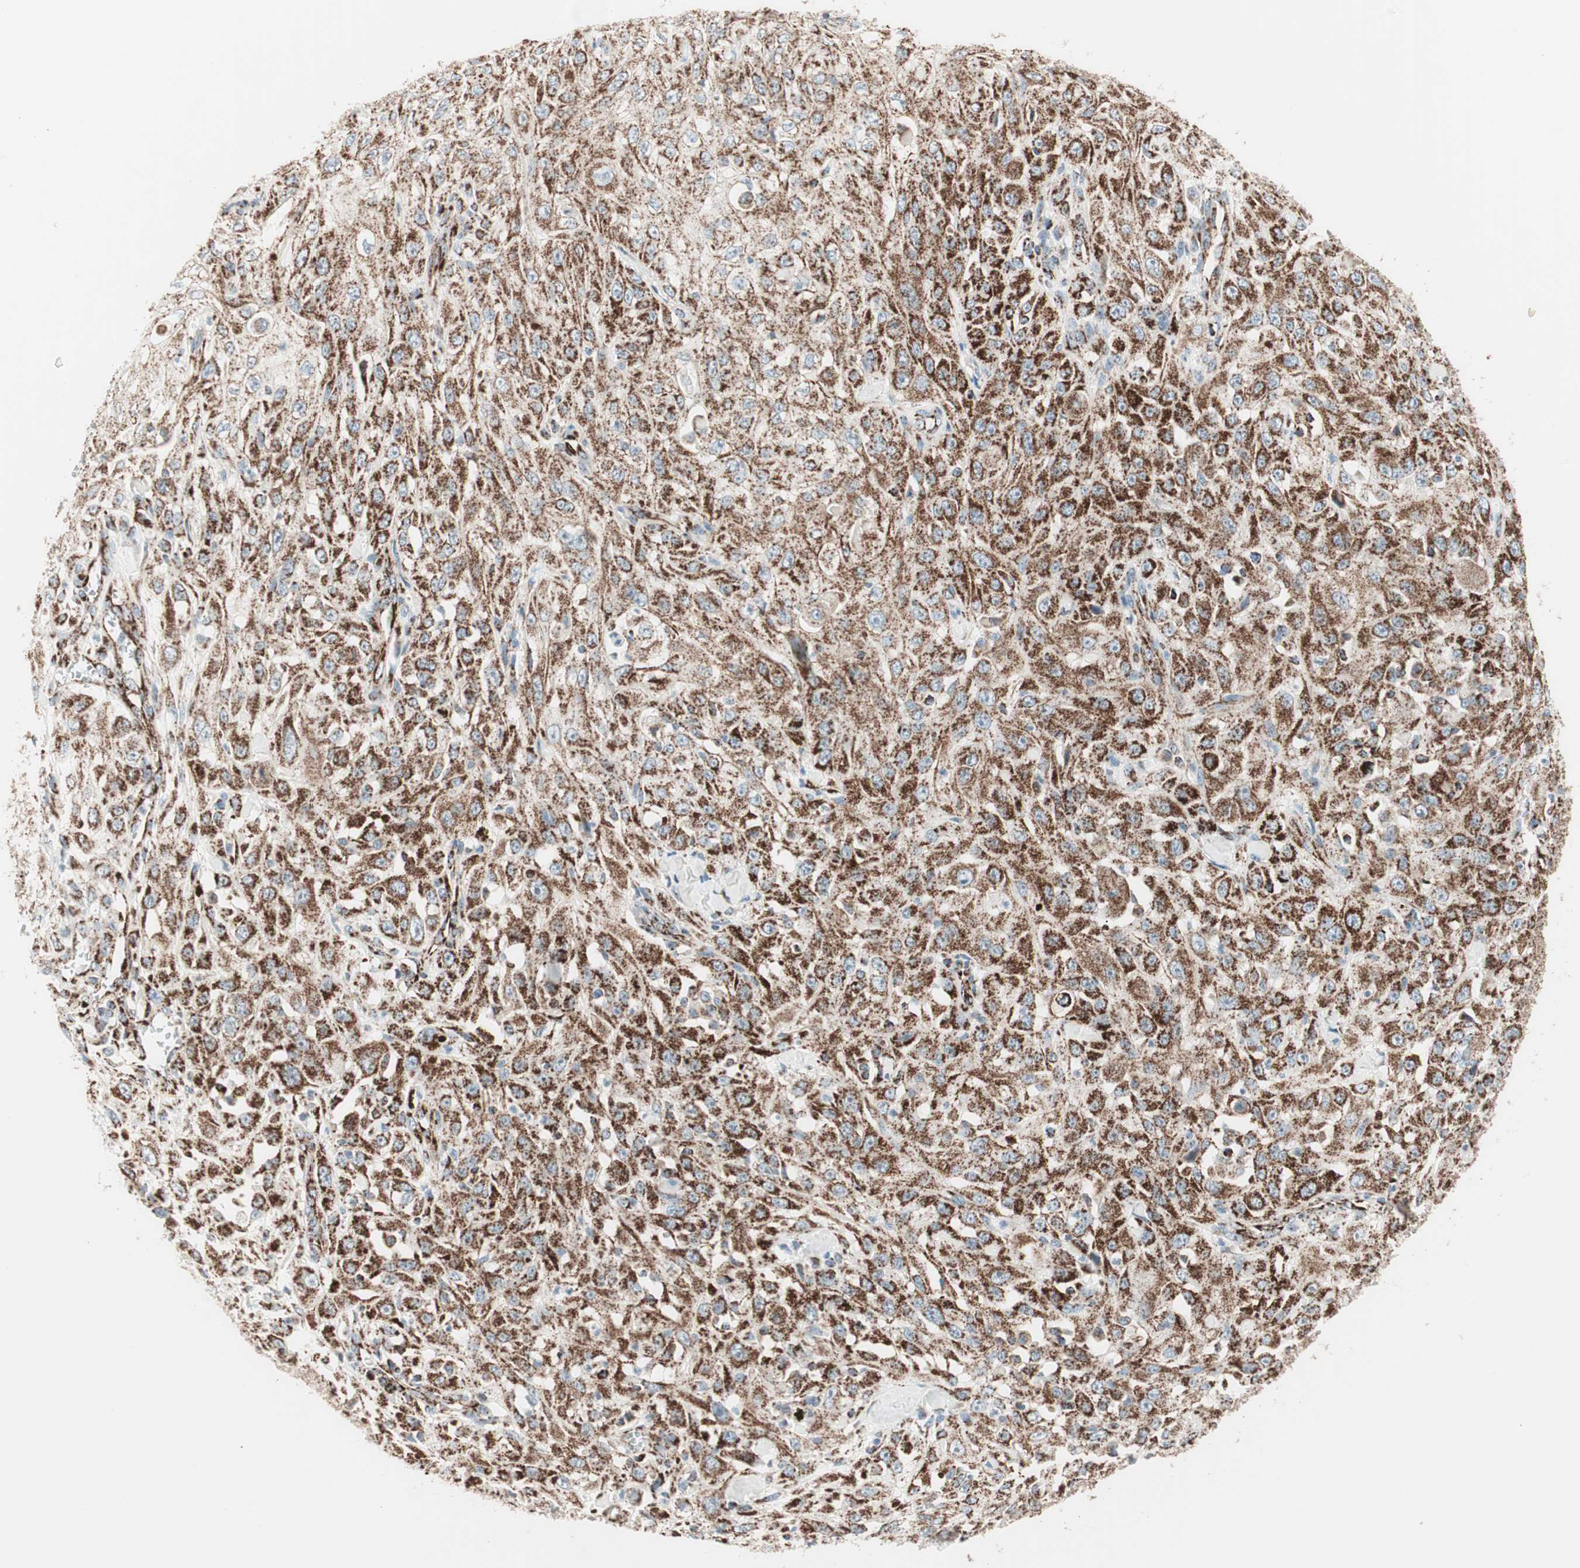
{"staining": {"intensity": "strong", "quantity": ">75%", "location": "cytoplasmic/membranous"}, "tissue": "skin cancer", "cell_type": "Tumor cells", "image_type": "cancer", "snomed": [{"axis": "morphology", "description": "Squamous cell carcinoma, NOS"}, {"axis": "morphology", "description": "Squamous cell carcinoma, metastatic, NOS"}, {"axis": "topography", "description": "Skin"}, {"axis": "topography", "description": "Lymph node"}], "caption": "About >75% of tumor cells in human skin cancer reveal strong cytoplasmic/membranous protein staining as visualized by brown immunohistochemical staining.", "gene": "TOMM20", "patient": {"sex": "male", "age": 75}}